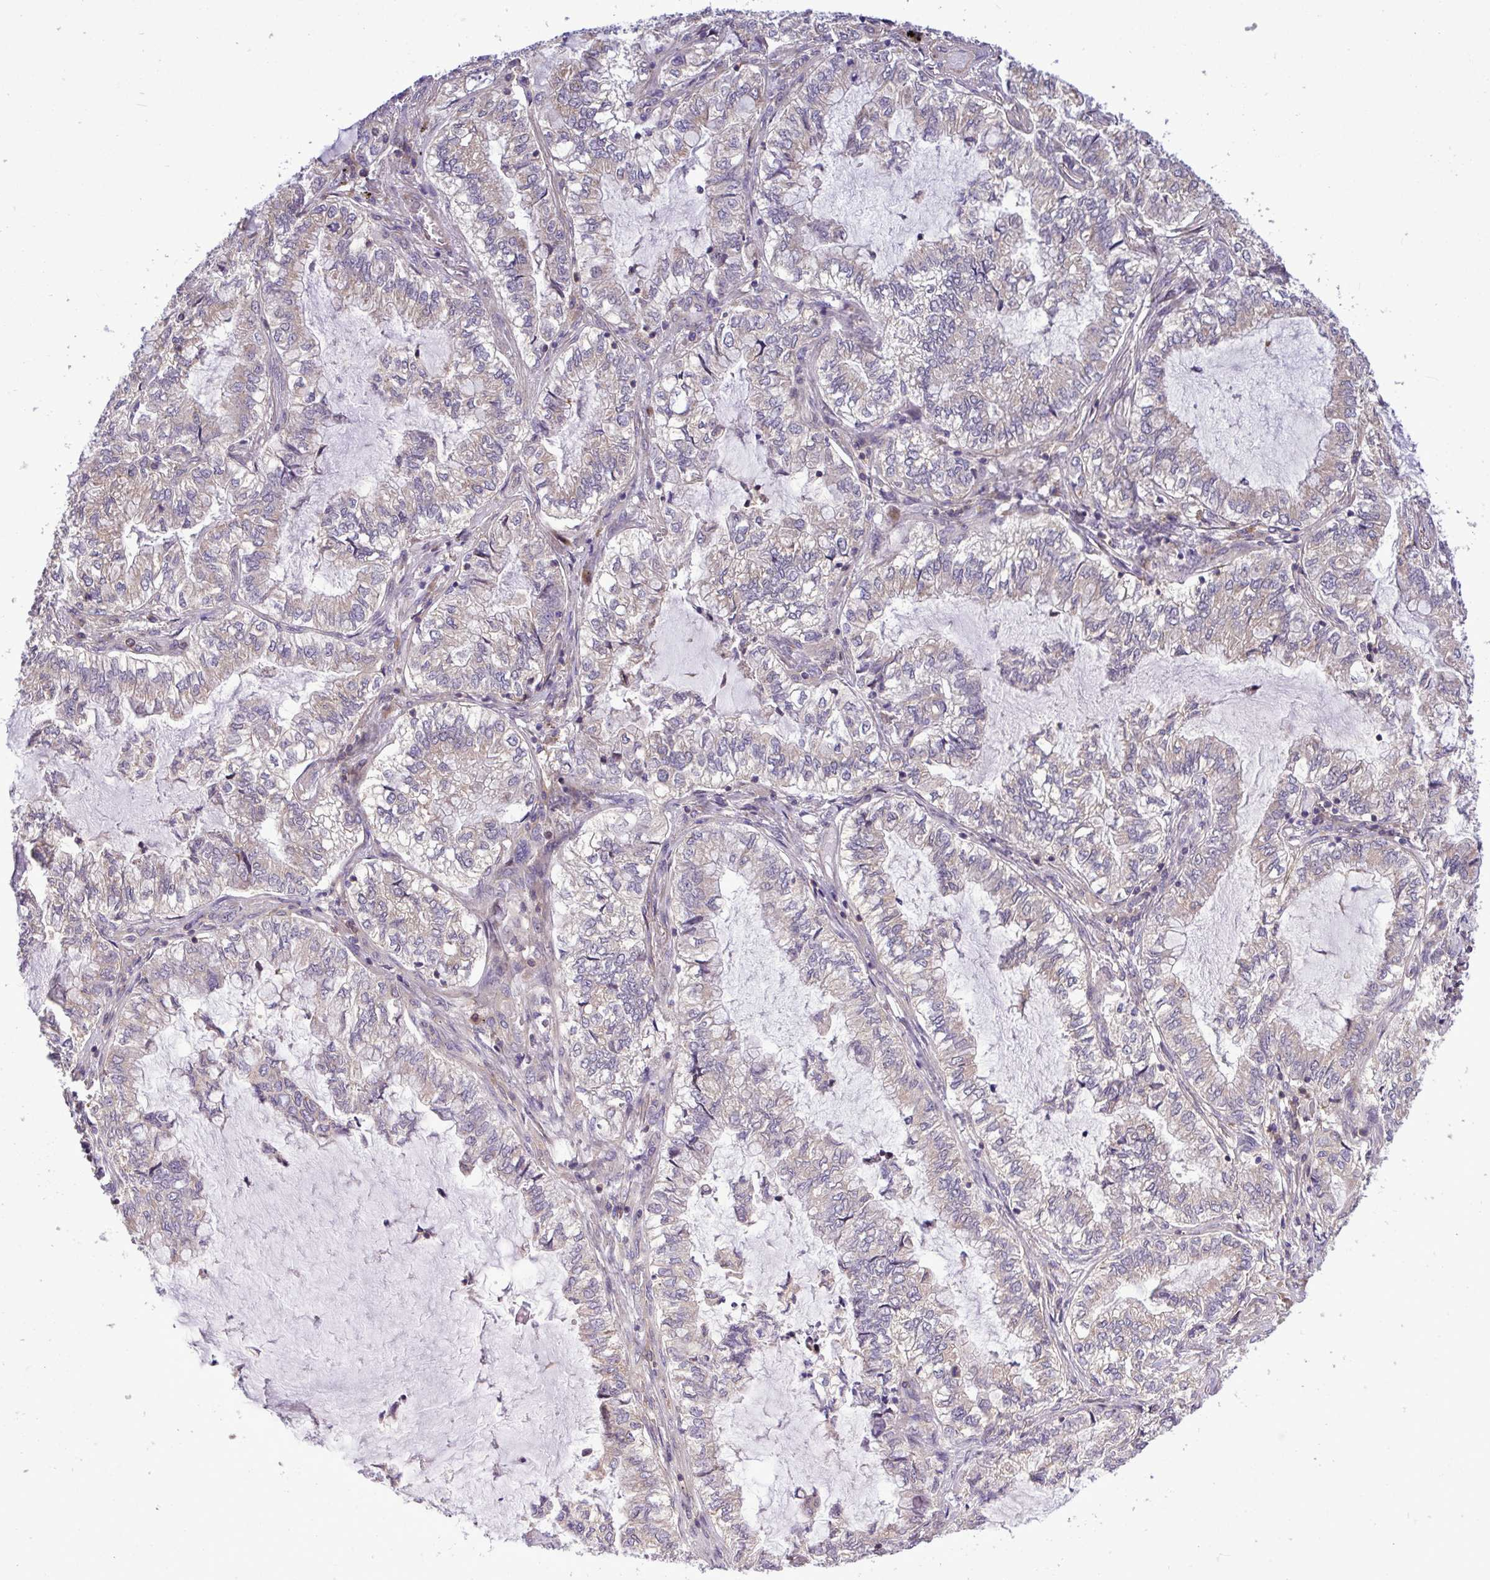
{"staining": {"intensity": "weak", "quantity": "25%-75%", "location": "cytoplasmic/membranous"}, "tissue": "lung cancer", "cell_type": "Tumor cells", "image_type": "cancer", "snomed": [{"axis": "morphology", "description": "Adenocarcinoma, NOS"}, {"axis": "topography", "description": "Lymph node"}, {"axis": "topography", "description": "Lung"}], "caption": "Approximately 25%-75% of tumor cells in human lung cancer (adenocarcinoma) display weak cytoplasmic/membranous protein expression as visualized by brown immunohistochemical staining.", "gene": "GRB14", "patient": {"sex": "male", "age": 66}}